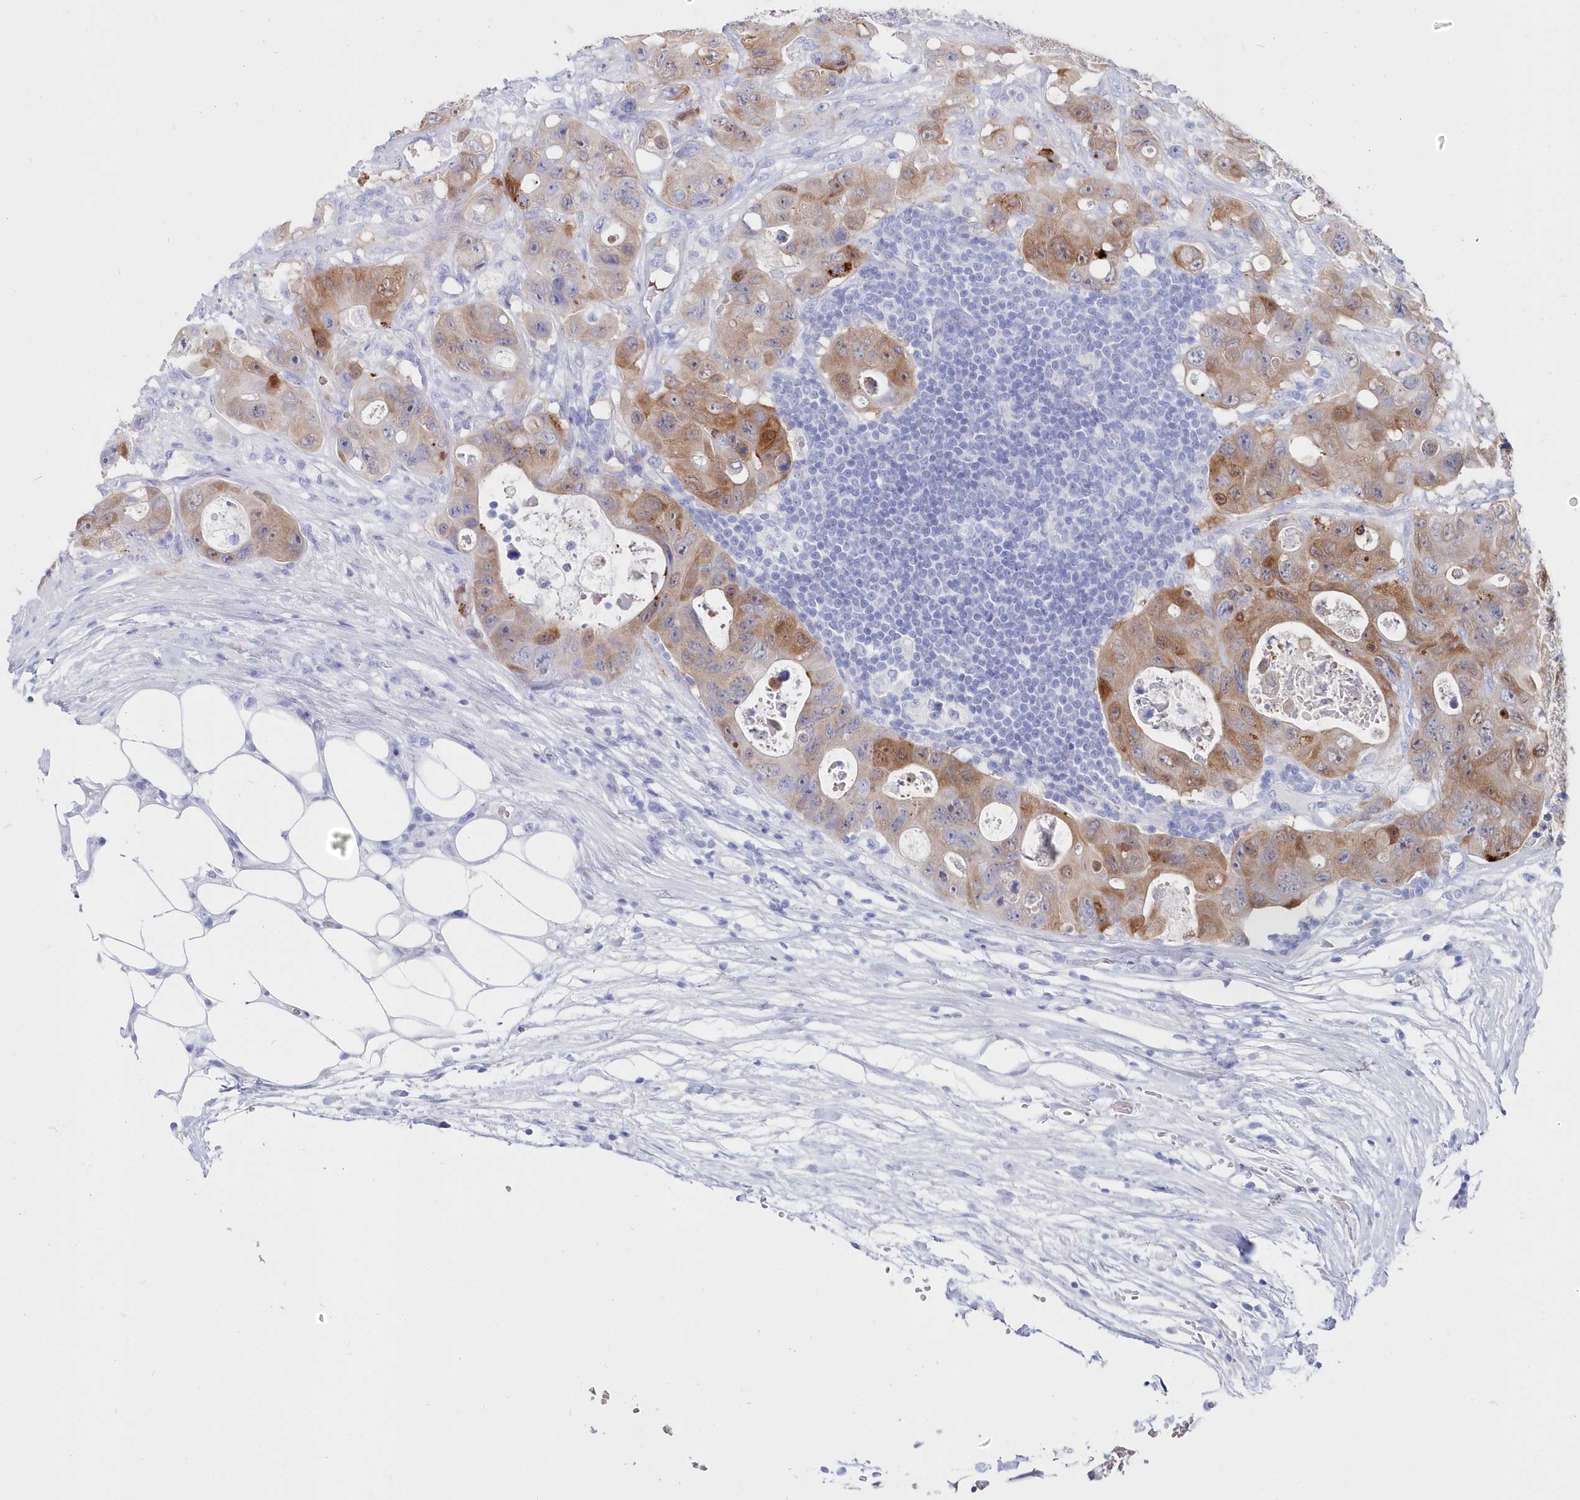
{"staining": {"intensity": "moderate", "quantity": "25%-75%", "location": "cytoplasmic/membranous"}, "tissue": "colorectal cancer", "cell_type": "Tumor cells", "image_type": "cancer", "snomed": [{"axis": "morphology", "description": "Adenocarcinoma, NOS"}, {"axis": "topography", "description": "Colon"}], "caption": "A medium amount of moderate cytoplasmic/membranous positivity is identified in about 25%-75% of tumor cells in colorectal cancer (adenocarcinoma) tissue.", "gene": "CSNK1G2", "patient": {"sex": "female", "age": 46}}